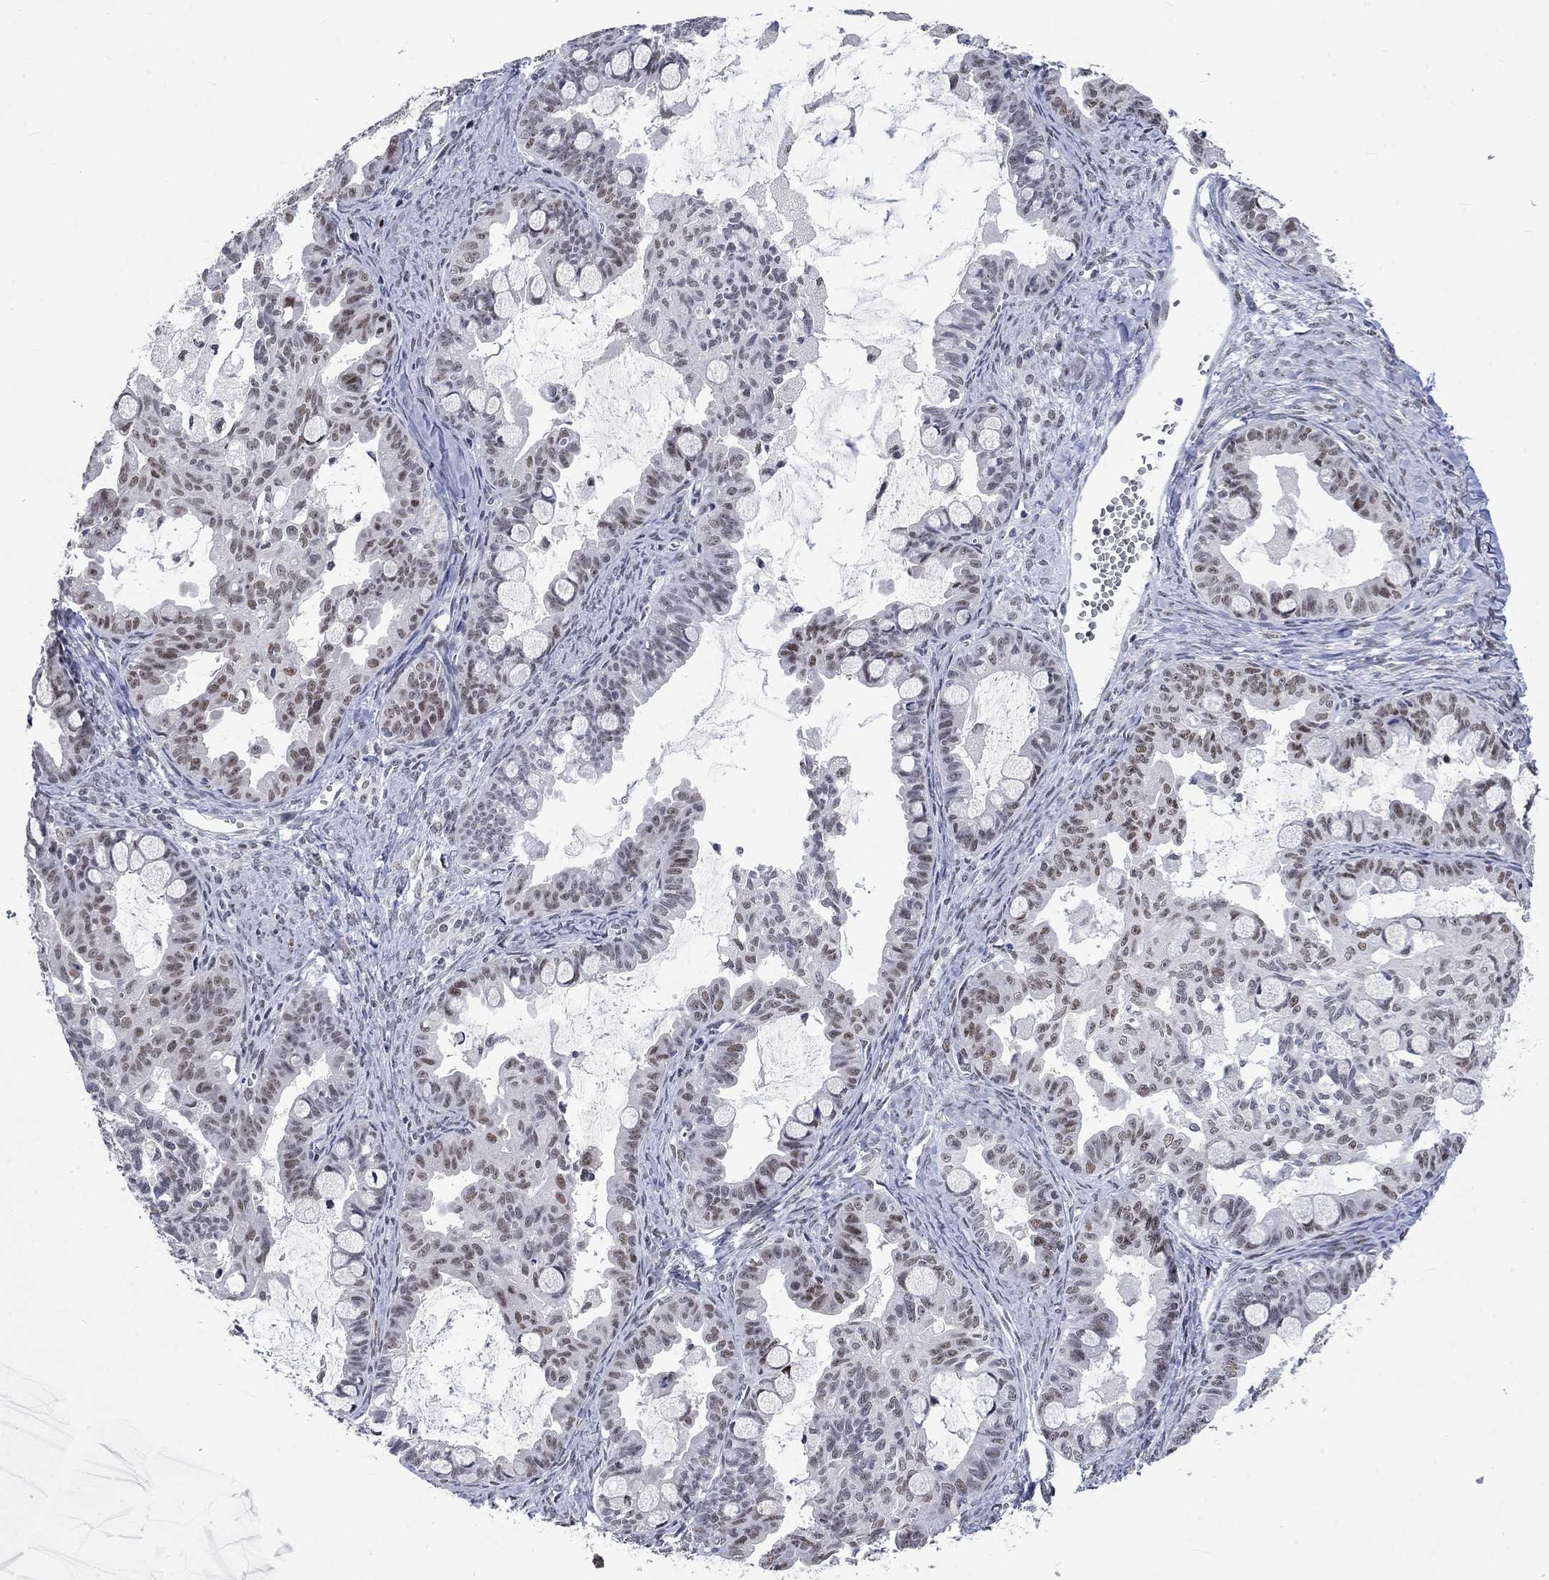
{"staining": {"intensity": "moderate", "quantity": "<25%", "location": "nuclear"}, "tissue": "ovarian cancer", "cell_type": "Tumor cells", "image_type": "cancer", "snomed": [{"axis": "morphology", "description": "Cystadenocarcinoma, mucinous, NOS"}, {"axis": "topography", "description": "Ovary"}], "caption": "Tumor cells reveal low levels of moderate nuclear staining in about <25% of cells in ovarian cancer.", "gene": "HCFC1", "patient": {"sex": "female", "age": 63}}